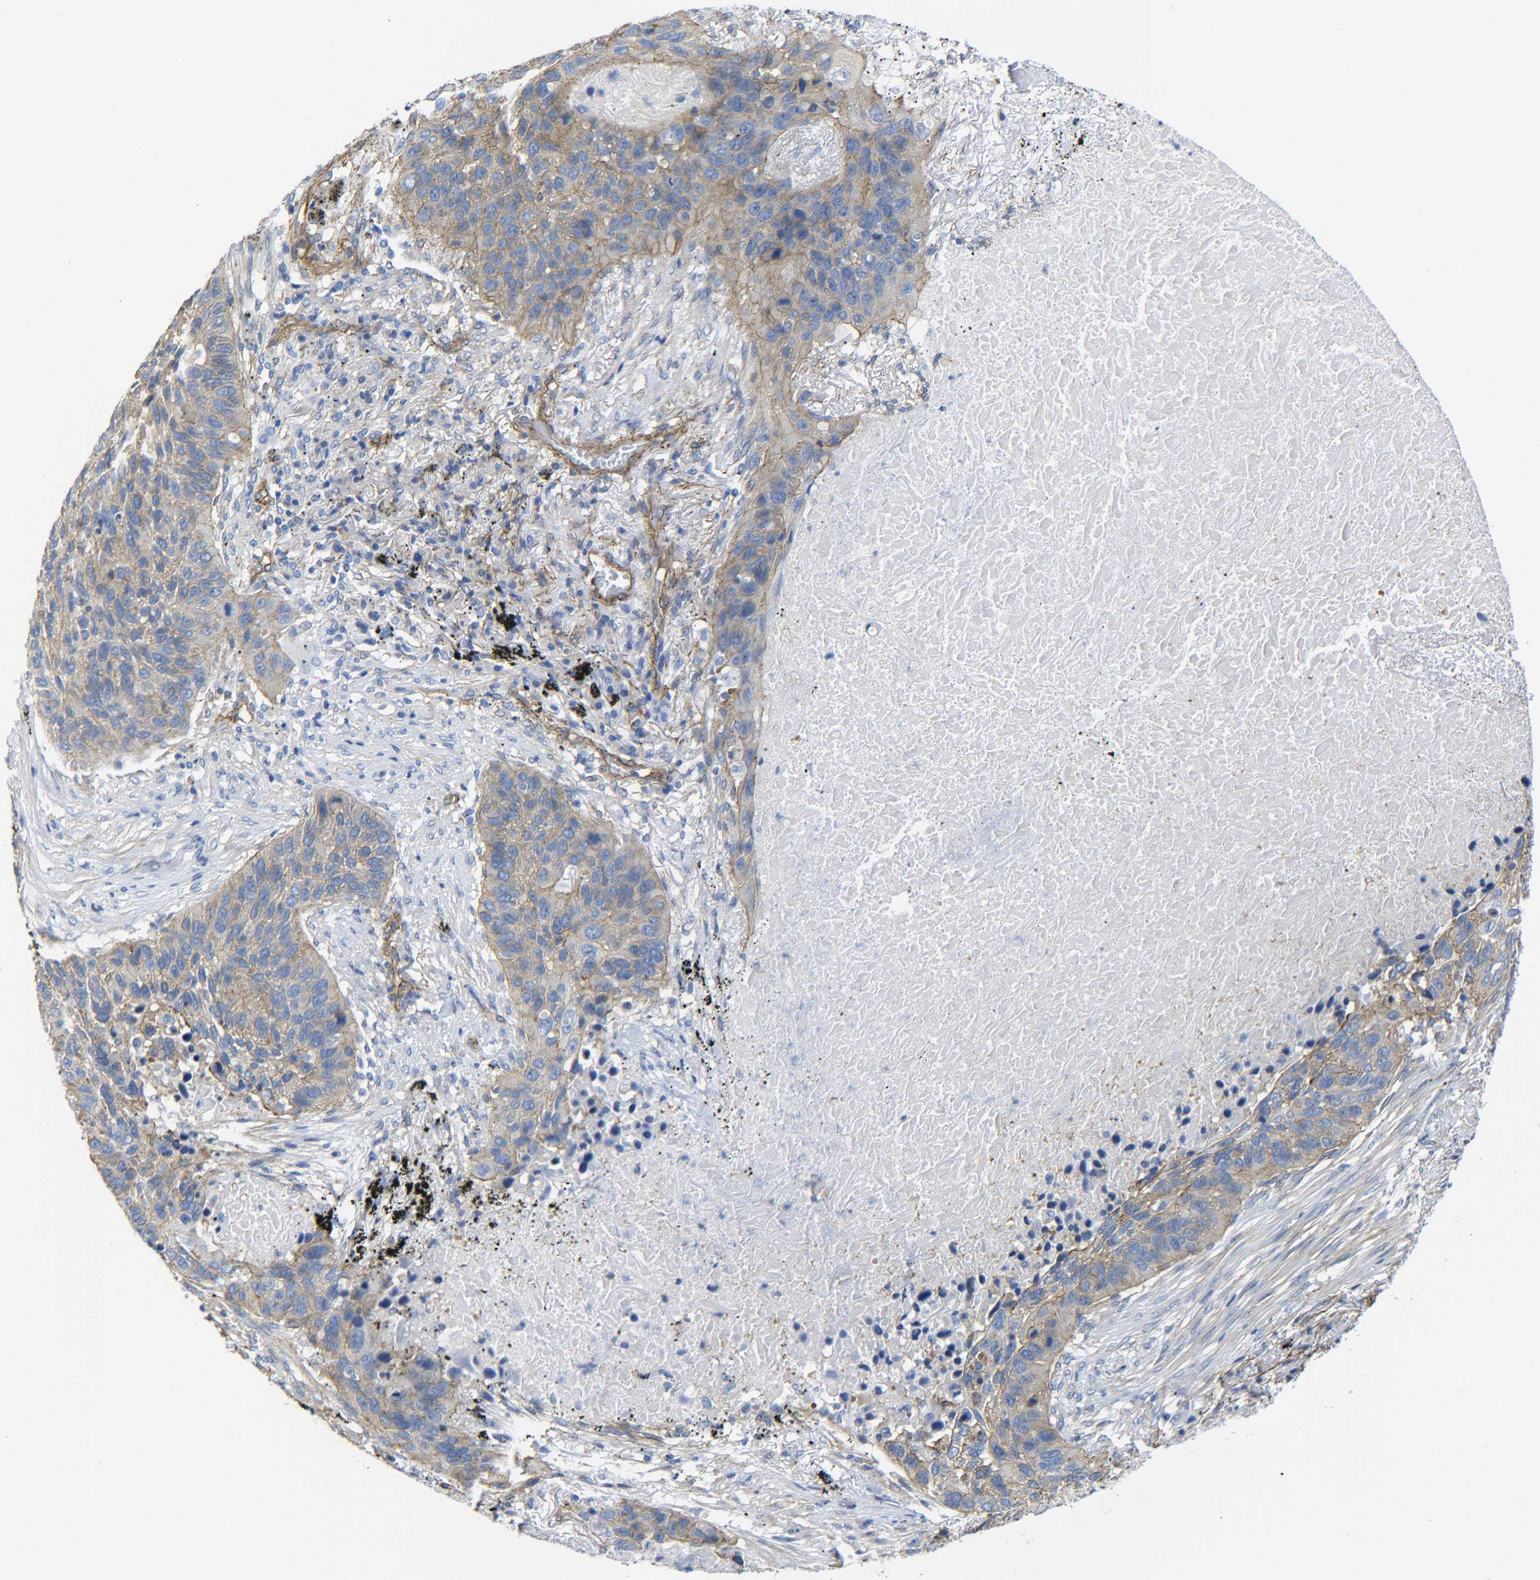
{"staining": {"intensity": "moderate", "quantity": ">75%", "location": "cytoplasmic/membranous"}, "tissue": "lung cancer", "cell_type": "Tumor cells", "image_type": "cancer", "snomed": [{"axis": "morphology", "description": "Squamous cell carcinoma, NOS"}, {"axis": "topography", "description": "Lung"}], "caption": "There is medium levels of moderate cytoplasmic/membranous expression in tumor cells of lung squamous cell carcinoma, as demonstrated by immunohistochemical staining (brown color).", "gene": "SPTBN1", "patient": {"sex": "male", "age": 57}}